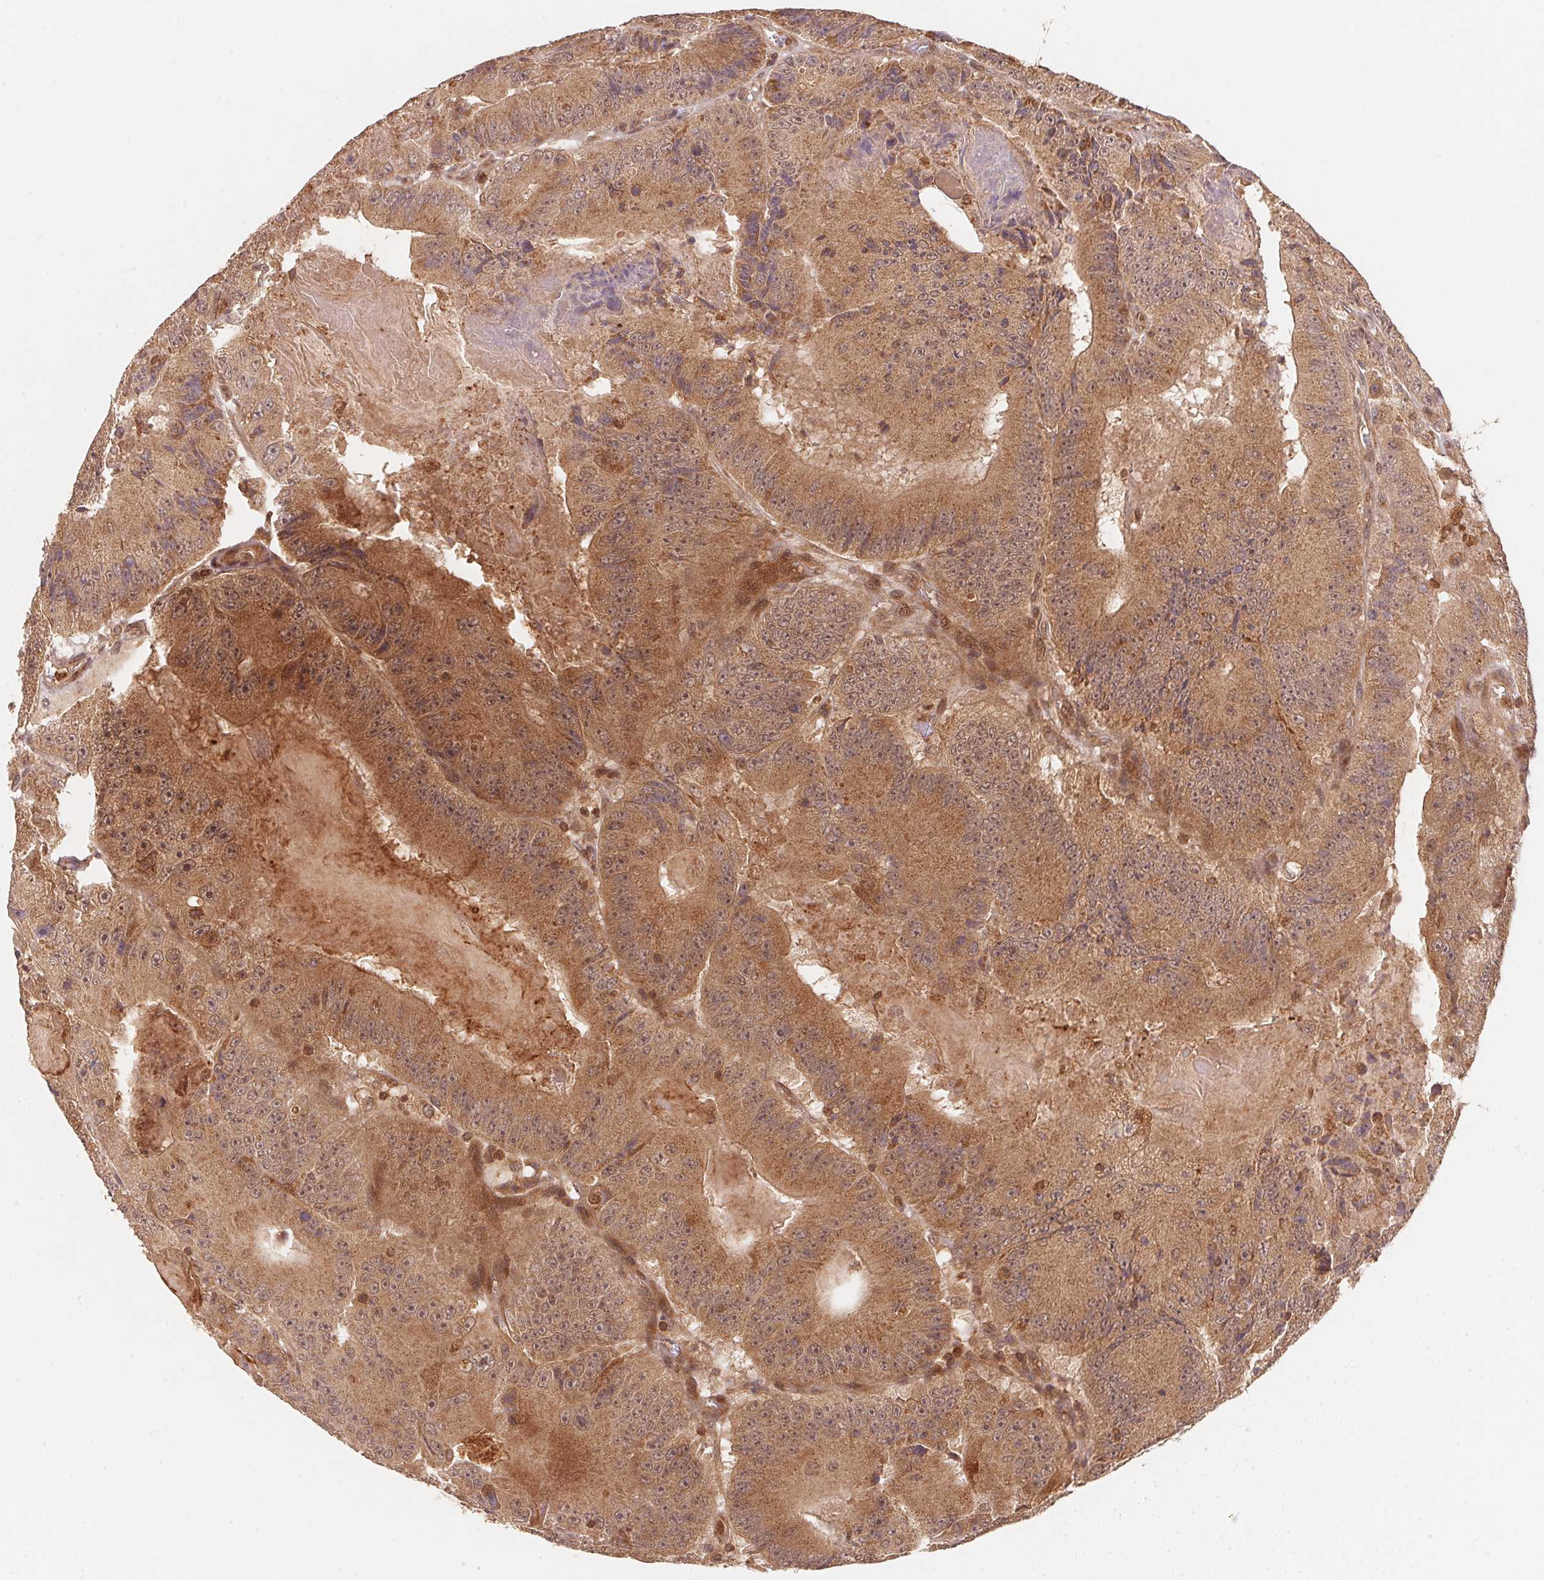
{"staining": {"intensity": "moderate", "quantity": ">75%", "location": "cytoplasmic/membranous"}, "tissue": "colorectal cancer", "cell_type": "Tumor cells", "image_type": "cancer", "snomed": [{"axis": "morphology", "description": "Adenocarcinoma, NOS"}, {"axis": "topography", "description": "Colon"}], "caption": "Immunohistochemical staining of human colorectal cancer (adenocarcinoma) exhibits medium levels of moderate cytoplasmic/membranous staining in about >75% of tumor cells. The protein is stained brown, and the nuclei are stained in blue (DAB (3,3'-diaminobenzidine) IHC with brightfield microscopy, high magnification).", "gene": "CCDC102B", "patient": {"sex": "female", "age": 86}}